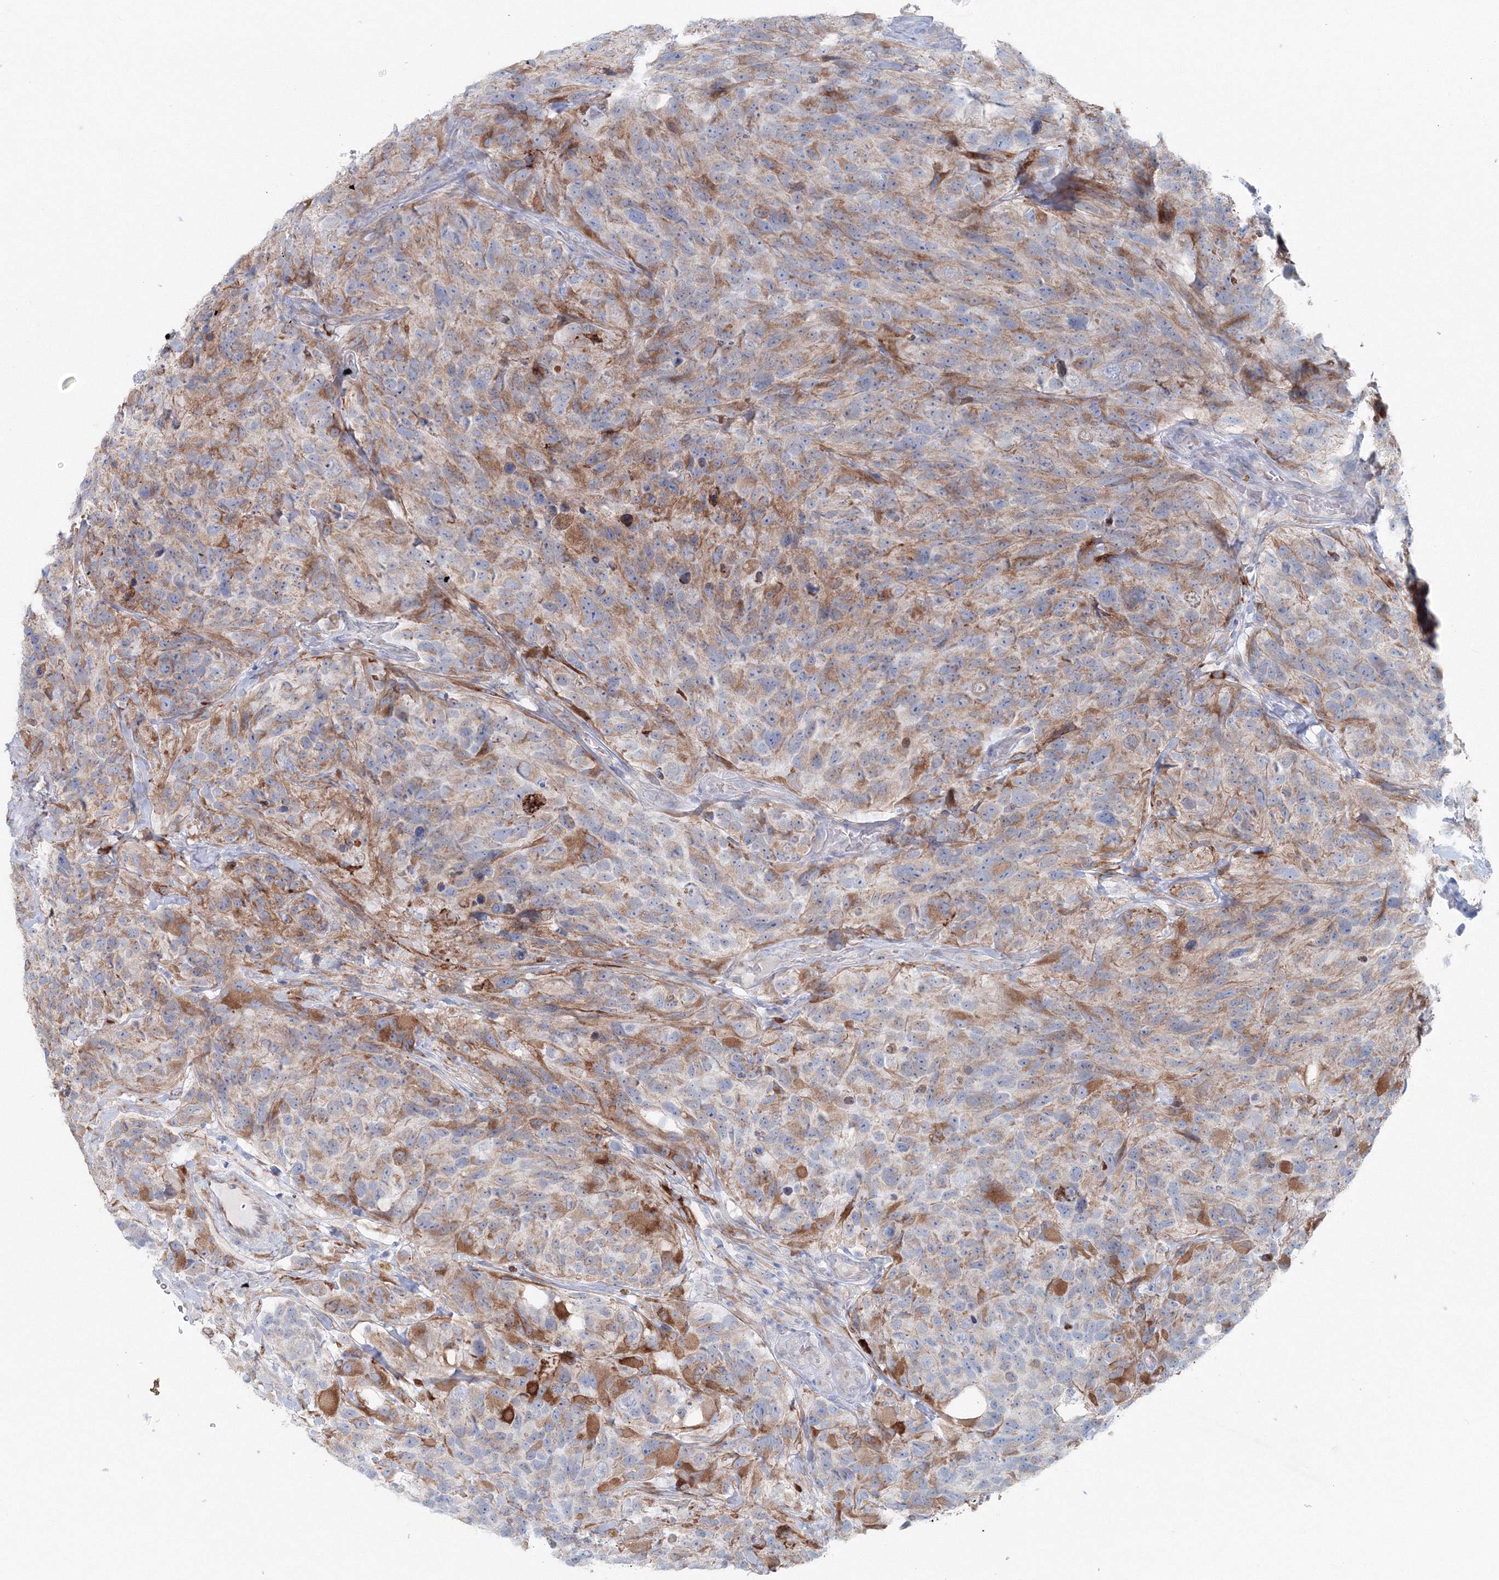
{"staining": {"intensity": "weak", "quantity": "<25%", "location": "cytoplasmic/membranous"}, "tissue": "glioma", "cell_type": "Tumor cells", "image_type": "cancer", "snomed": [{"axis": "morphology", "description": "Glioma, malignant, High grade"}, {"axis": "topography", "description": "Brain"}], "caption": "The photomicrograph demonstrates no significant expression in tumor cells of malignant high-grade glioma.", "gene": "RCN1", "patient": {"sex": "male", "age": 69}}